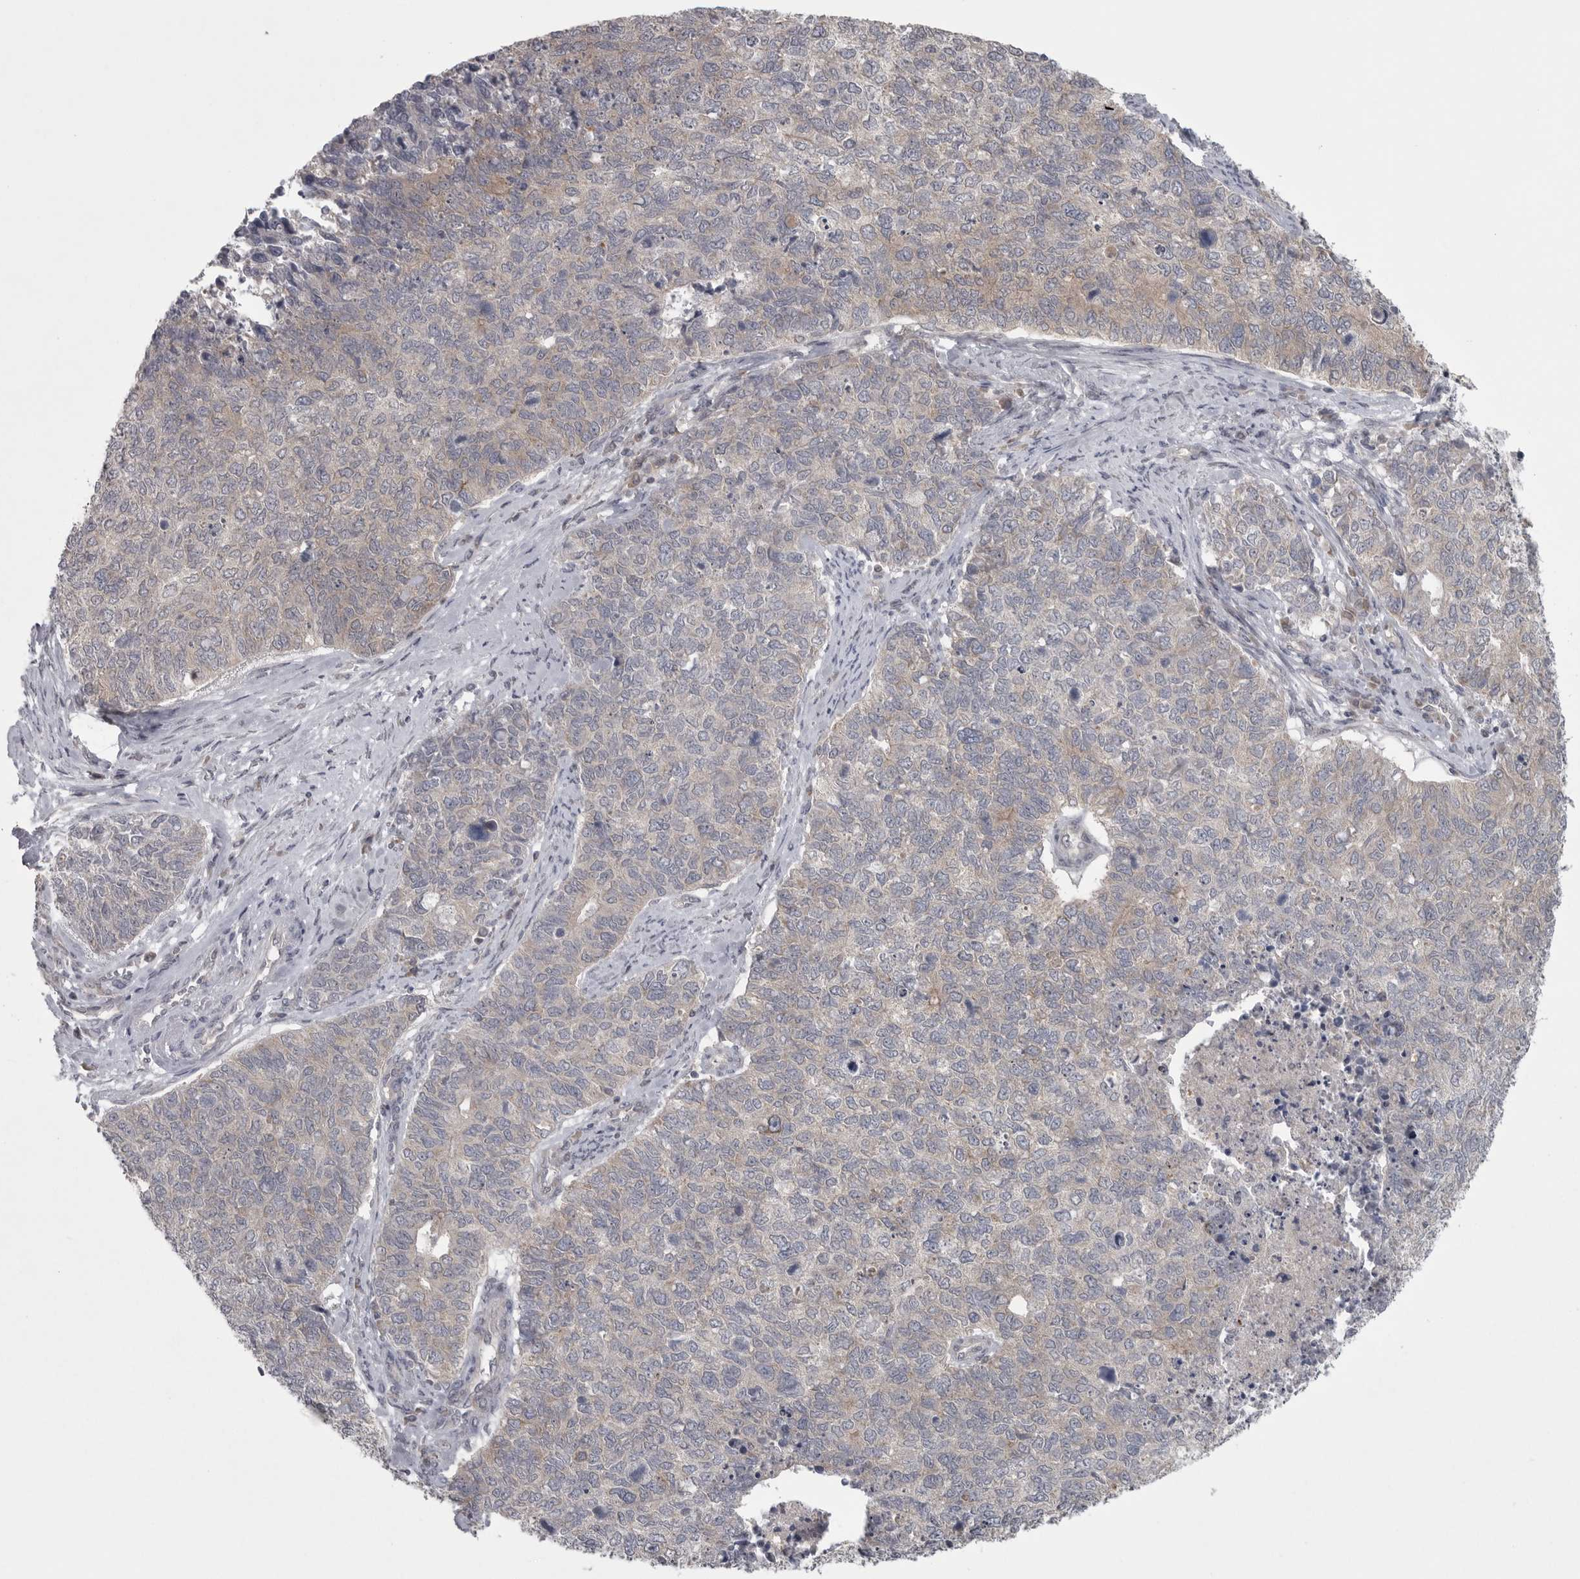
{"staining": {"intensity": "weak", "quantity": "<25%", "location": "cytoplasmic/membranous"}, "tissue": "cervical cancer", "cell_type": "Tumor cells", "image_type": "cancer", "snomed": [{"axis": "morphology", "description": "Squamous cell carcinoma, NOS"}, {"axis": "topography", "description": "Cervix"}], "caption": "There is no significant staining in tumor cells of squamous cell carcinoma (cervical).", "gene": "PHF13", "patient": {"sex": "female", "age": 63}}